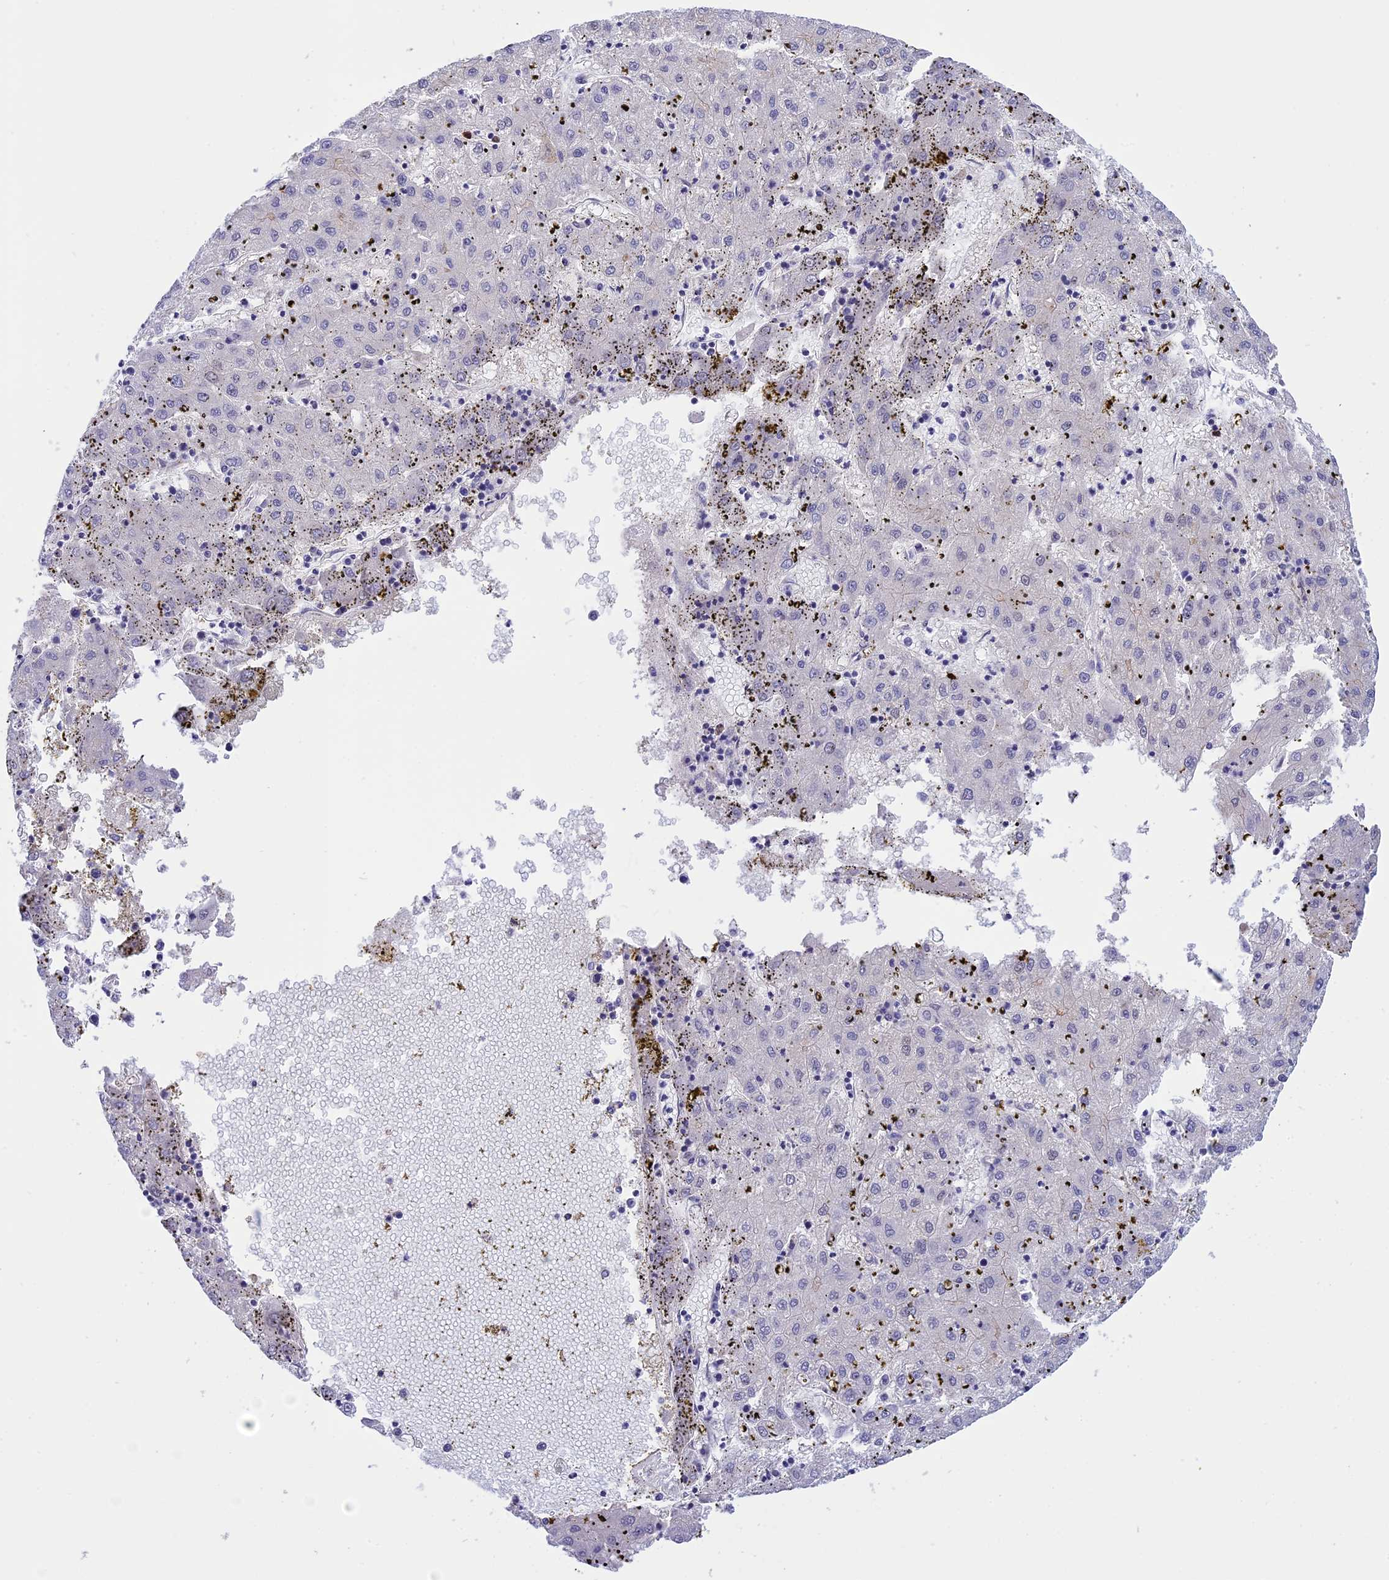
{"staining": {"intensity": "negative", "quantity": "none", "location": "none"}, "tissue": "liver cancer", "cell_type": "Tumor cells", "image_type": "cancer", "snomed": [{"axis": "morphology", "description": "Carcinoma, Hepatocellular, NOS"}, {"axis": "topography", "description": "Liver"}], "caption": "The image reveals no significant positivity in tumor cells of liver cancer.", "gene": "KCTD14", "patient": {"sex": "male", "age": 72}}